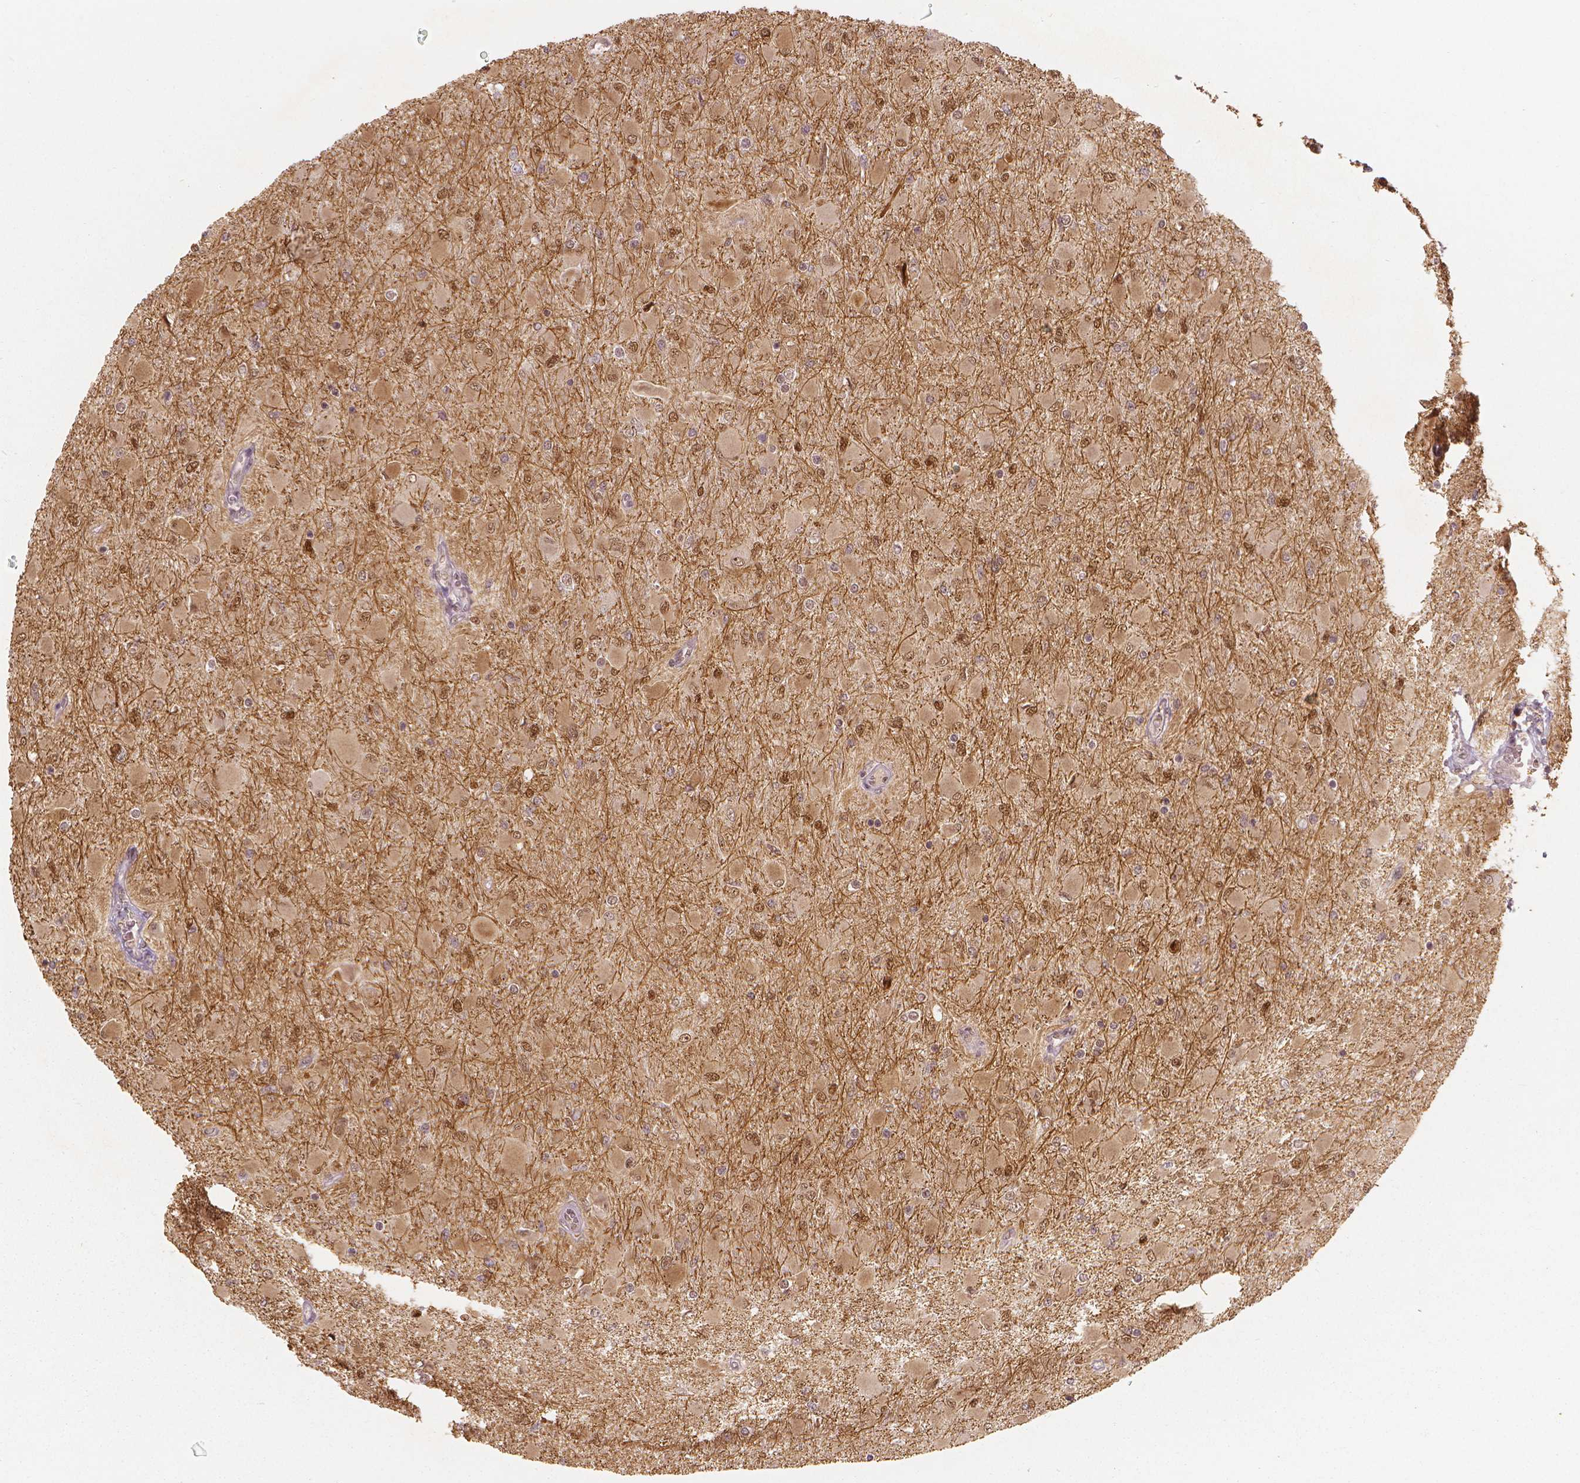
{"staining": {"intensity": "moderate", "quantity": "<25%", "location": "nuclear"}, "tissue": "glioma", "cell_type": "Tumor cells", "image_type": "cancer", "snomed": [{"axis": "morphology", "description": "Glioma, malignant, High grade"}, {"axis": "topography", "description": "Cerebral cortex"}], "caption": "Brown immunohistochemical staining in malignant high-grade glioma reveals moderate nuclear expression in approximately <25% of tumor cells. (Stains: DAB in brown, nuclei in blue, Microscopy: brightfield microscopy at high magnification).", "gene": "NSD2", "patient": {"sex": "female", "age": 36}}